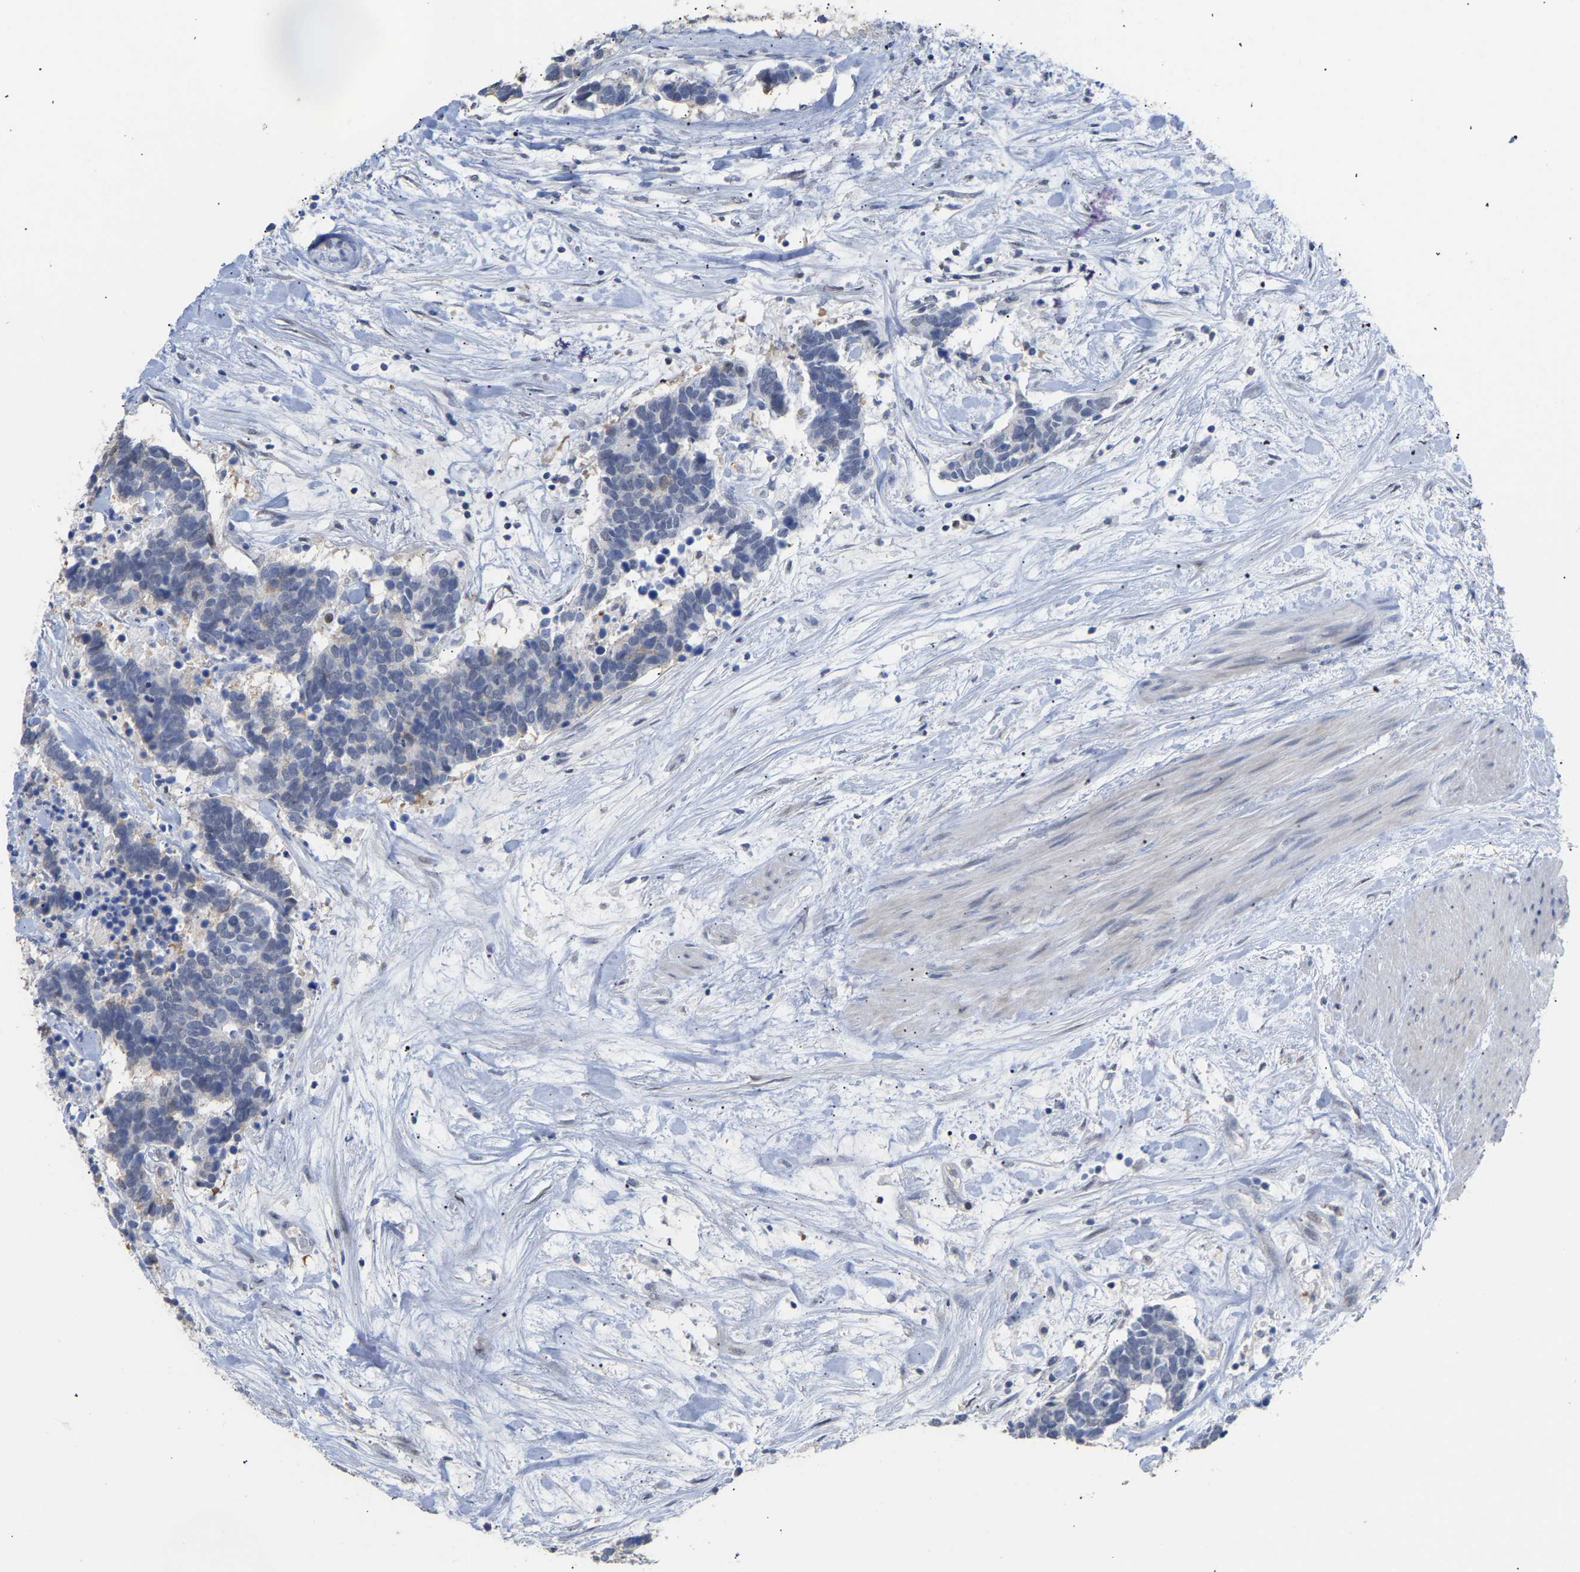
{"staining": {"intensity": "negative", "quantity": "none", "location": "none"}, "tissue": "carcinoid", "cell_type": "Tumor cells", "image_type": "cancer", "snomed": [{"axis": "morphology", "description": "Carcinoma, NOS"}, {"axis": "morphology", "description": "Carcinoid, malignant, NOS"}, {"axis": "topography", "description": "Urinary bladder"}], "caption": "This is an immunohistochemistry micrograph of human carcinoid. There is no positivity in tumor cells.", "gene": "AMPH", "patient": {"sex": "male", "age": 57}}